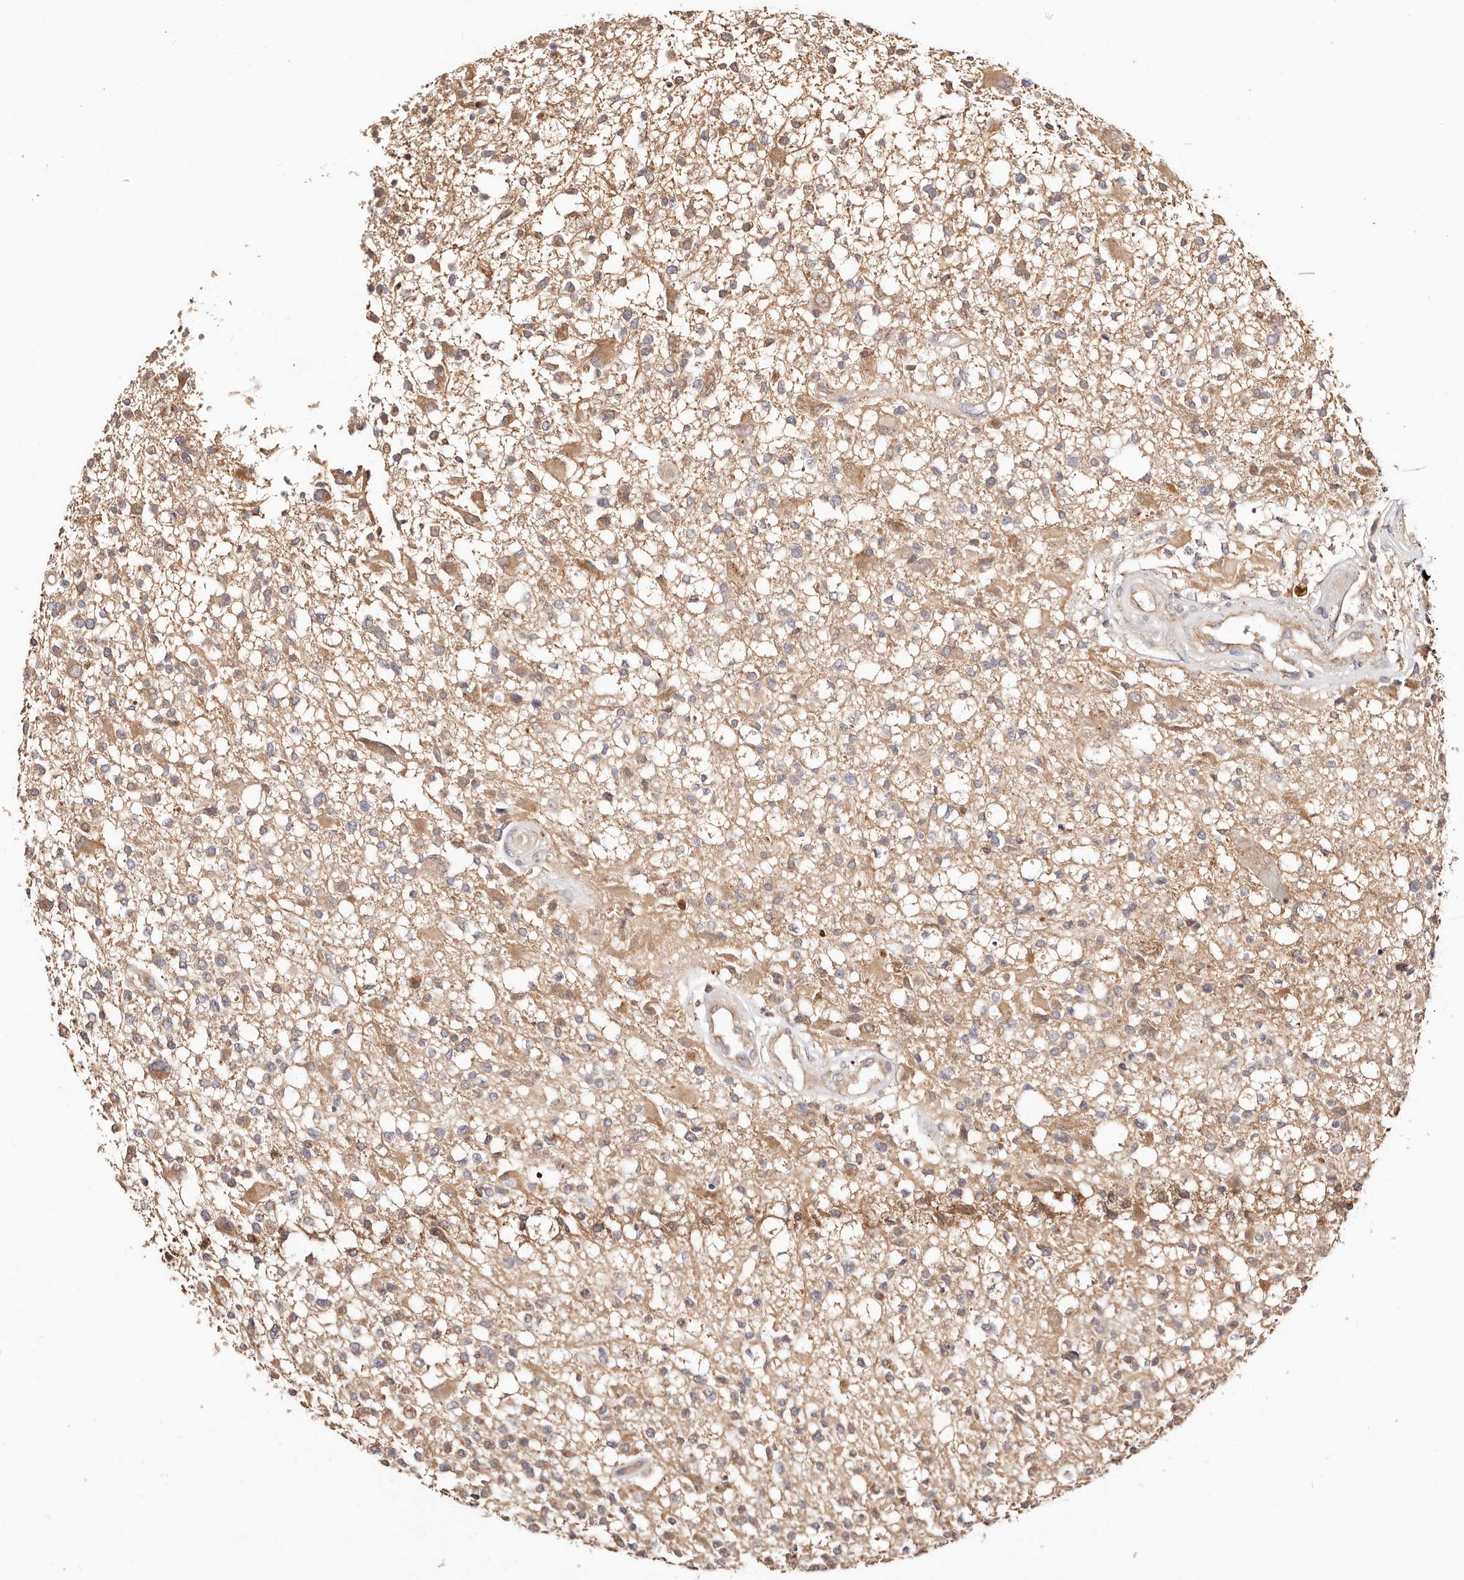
{"staining": {"intensity": "moderate", "quantity": "<25%", "location": "cytoplasmic/membranous"}, "tissue": "glioma", "cell_type": "Tumor cells", "image_type": "cancer", "snomed": [{"axis": "morphology", "description": "Glioma, malignant, High grade"}, {"axis": "morphology", "description": "Glioblastoma, NOS"}, {"axis": "topography", "description": "Brain"}], "caption": "A low amount of moderate cytoplasmic/membranous expression is seen in about <25% of tumor cells in high-grade glioma (malignant) tissue.", "gene": "MAPK1", "patient": {"sex": "male", "age": 60}}